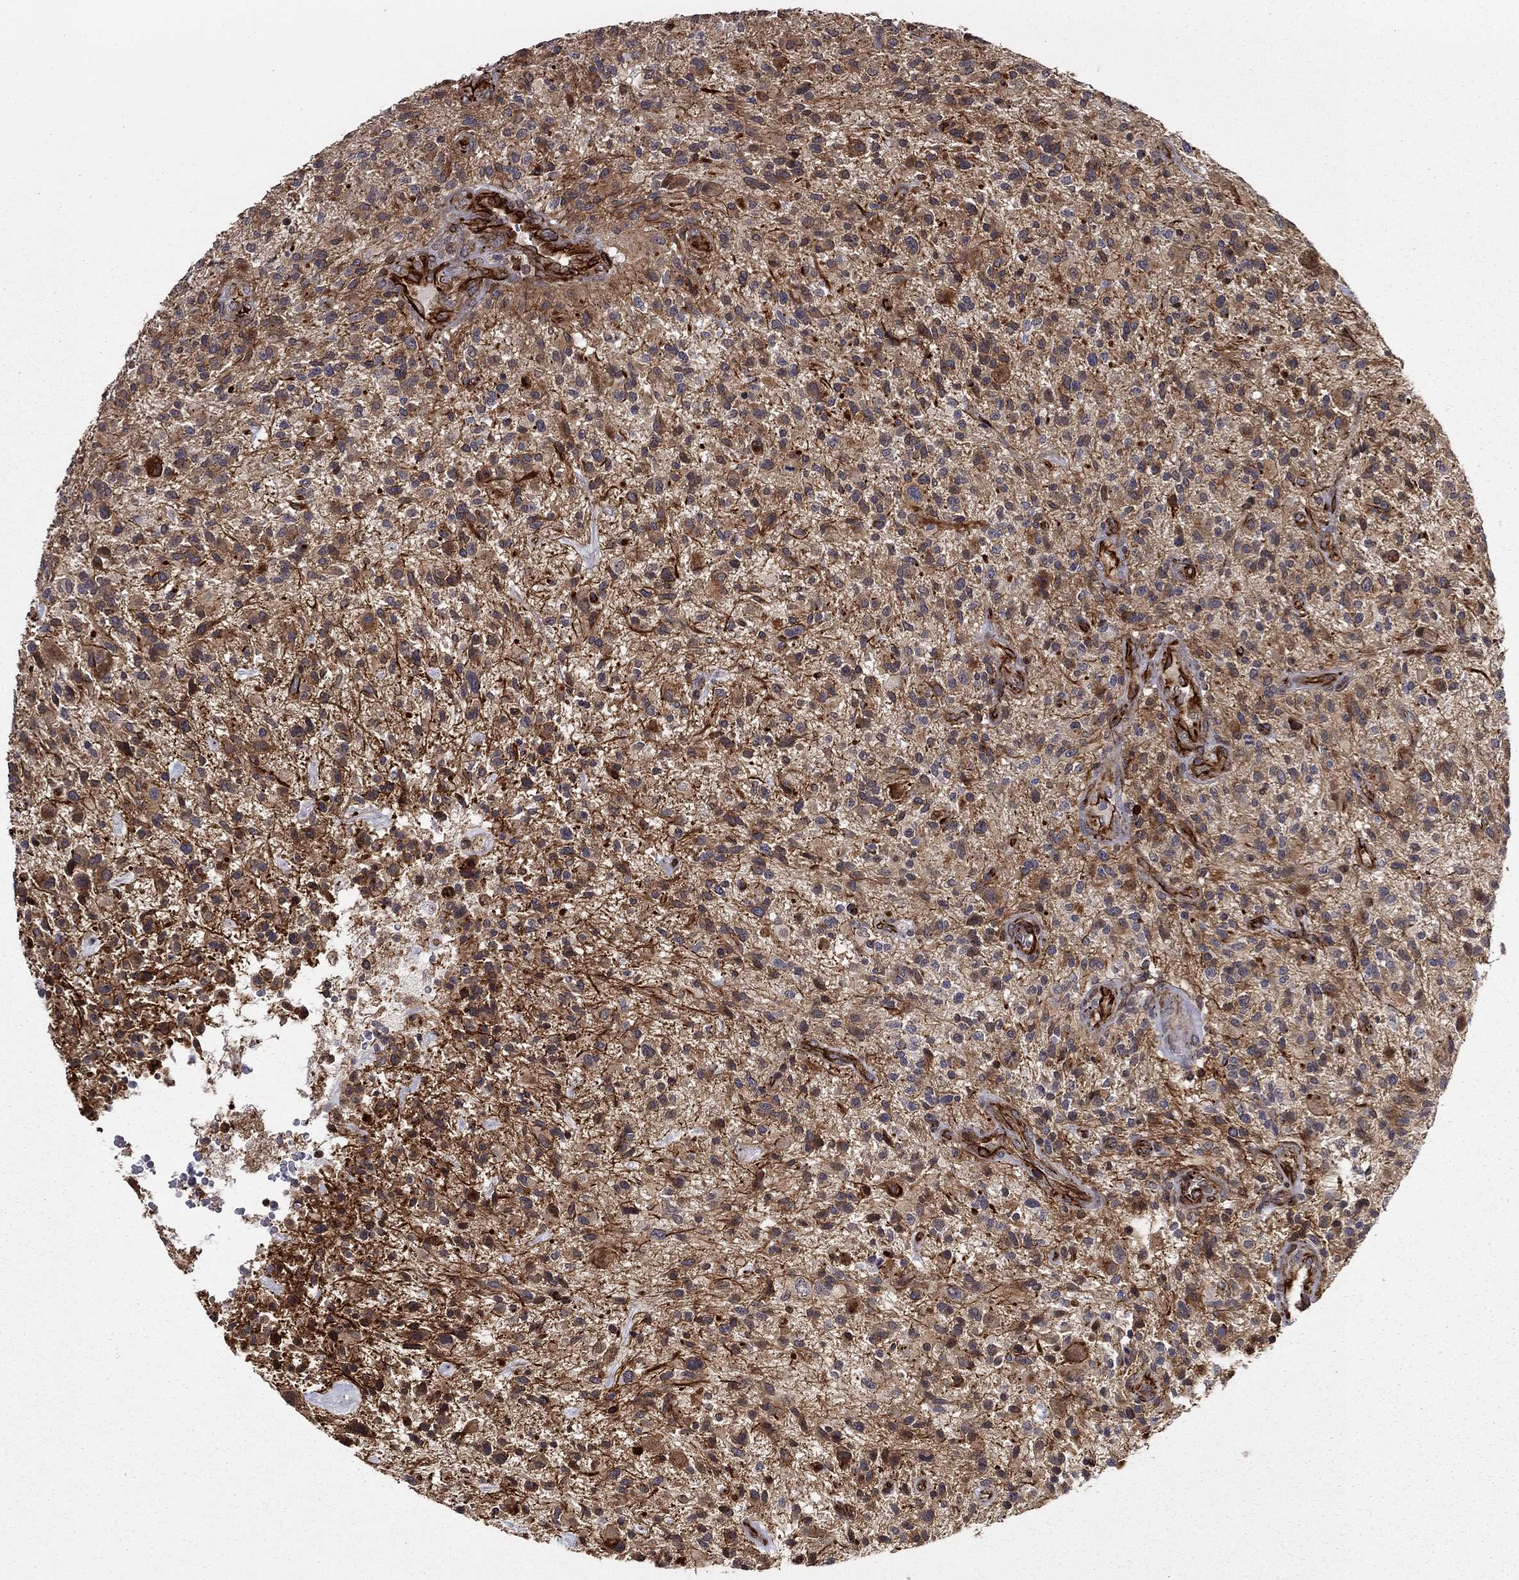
{"staining": {"intensity": "moderate", "quantity": ">75%", "location": "cytoplasmic/membranous"}, "tissue": "glioma", "cell_type": "Tumor cells", "image_type": "cancer", "snomed": [{"axis": "morphology", "description": "Glioma, malignant, High grade"}, {"axis": "topography", "description": "Brain"}], "caption": "Glioma was stained to show a protein in brown. There is medium levels of moderate cytoplasmic/membranous staining in approximately >75% of tumor cells.", "gene": "ADM", "patient": {"sex": "male", "age": 47}}